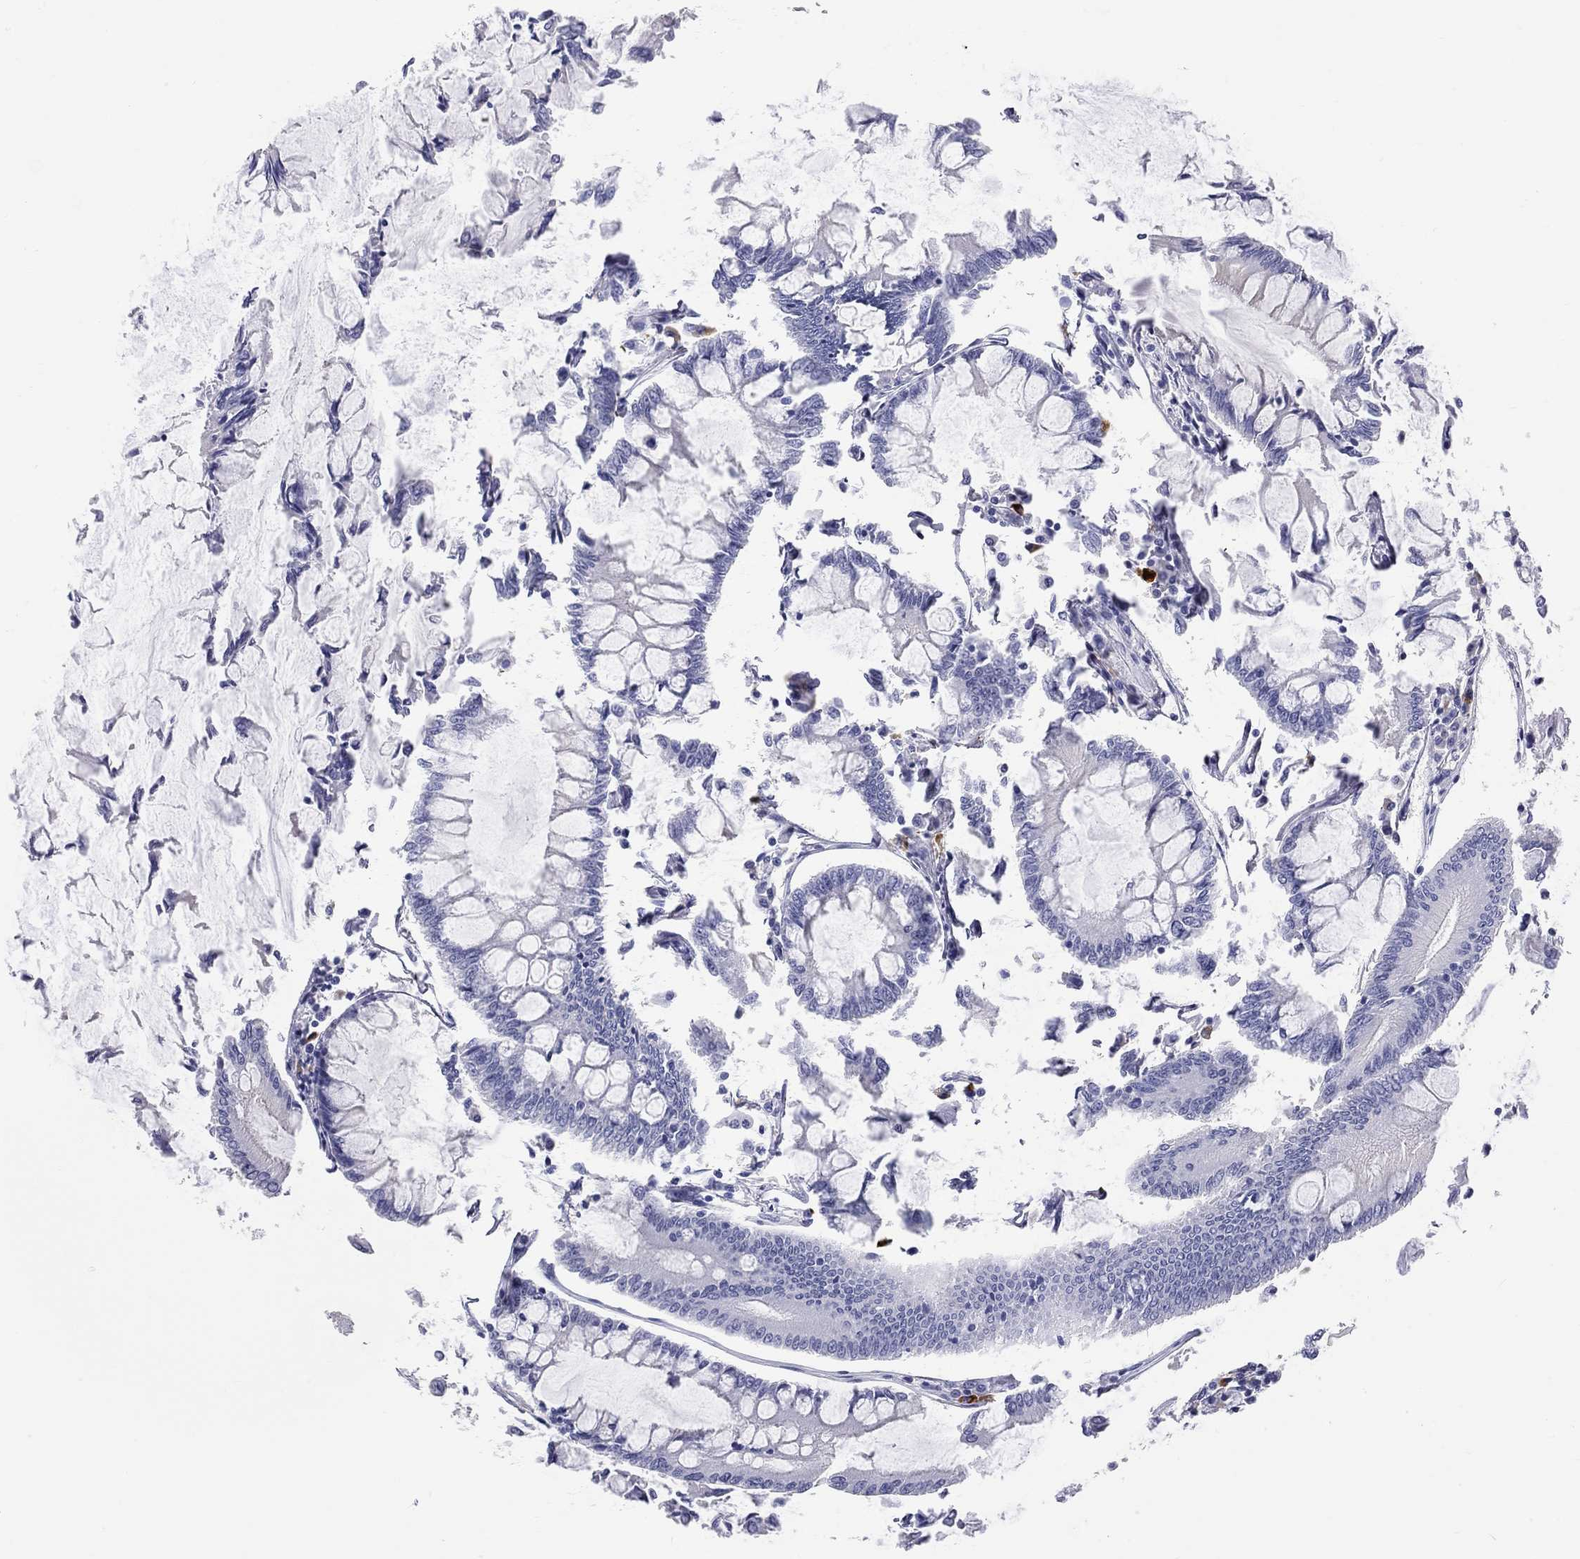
{"staining": {"intensity": "negative", "quantity": "none", "location": "none"}, "tissue": "colorectal cancer", "cell_type": "Tumor cells", "image_type": "cancer", "snomed": [{"axis": "morphology", "description": "Adenocarcinoma, NOS"}, {"axis": "topography", "description": "Colon"}], "caption": "IHC micrograph of colorectal cancer (adenocarcinoma) stained for a protein (brown), which displays no staining in tumor cells.", "gene": "PHOX2B", "patient": {"sex": "female", "age": 65}}